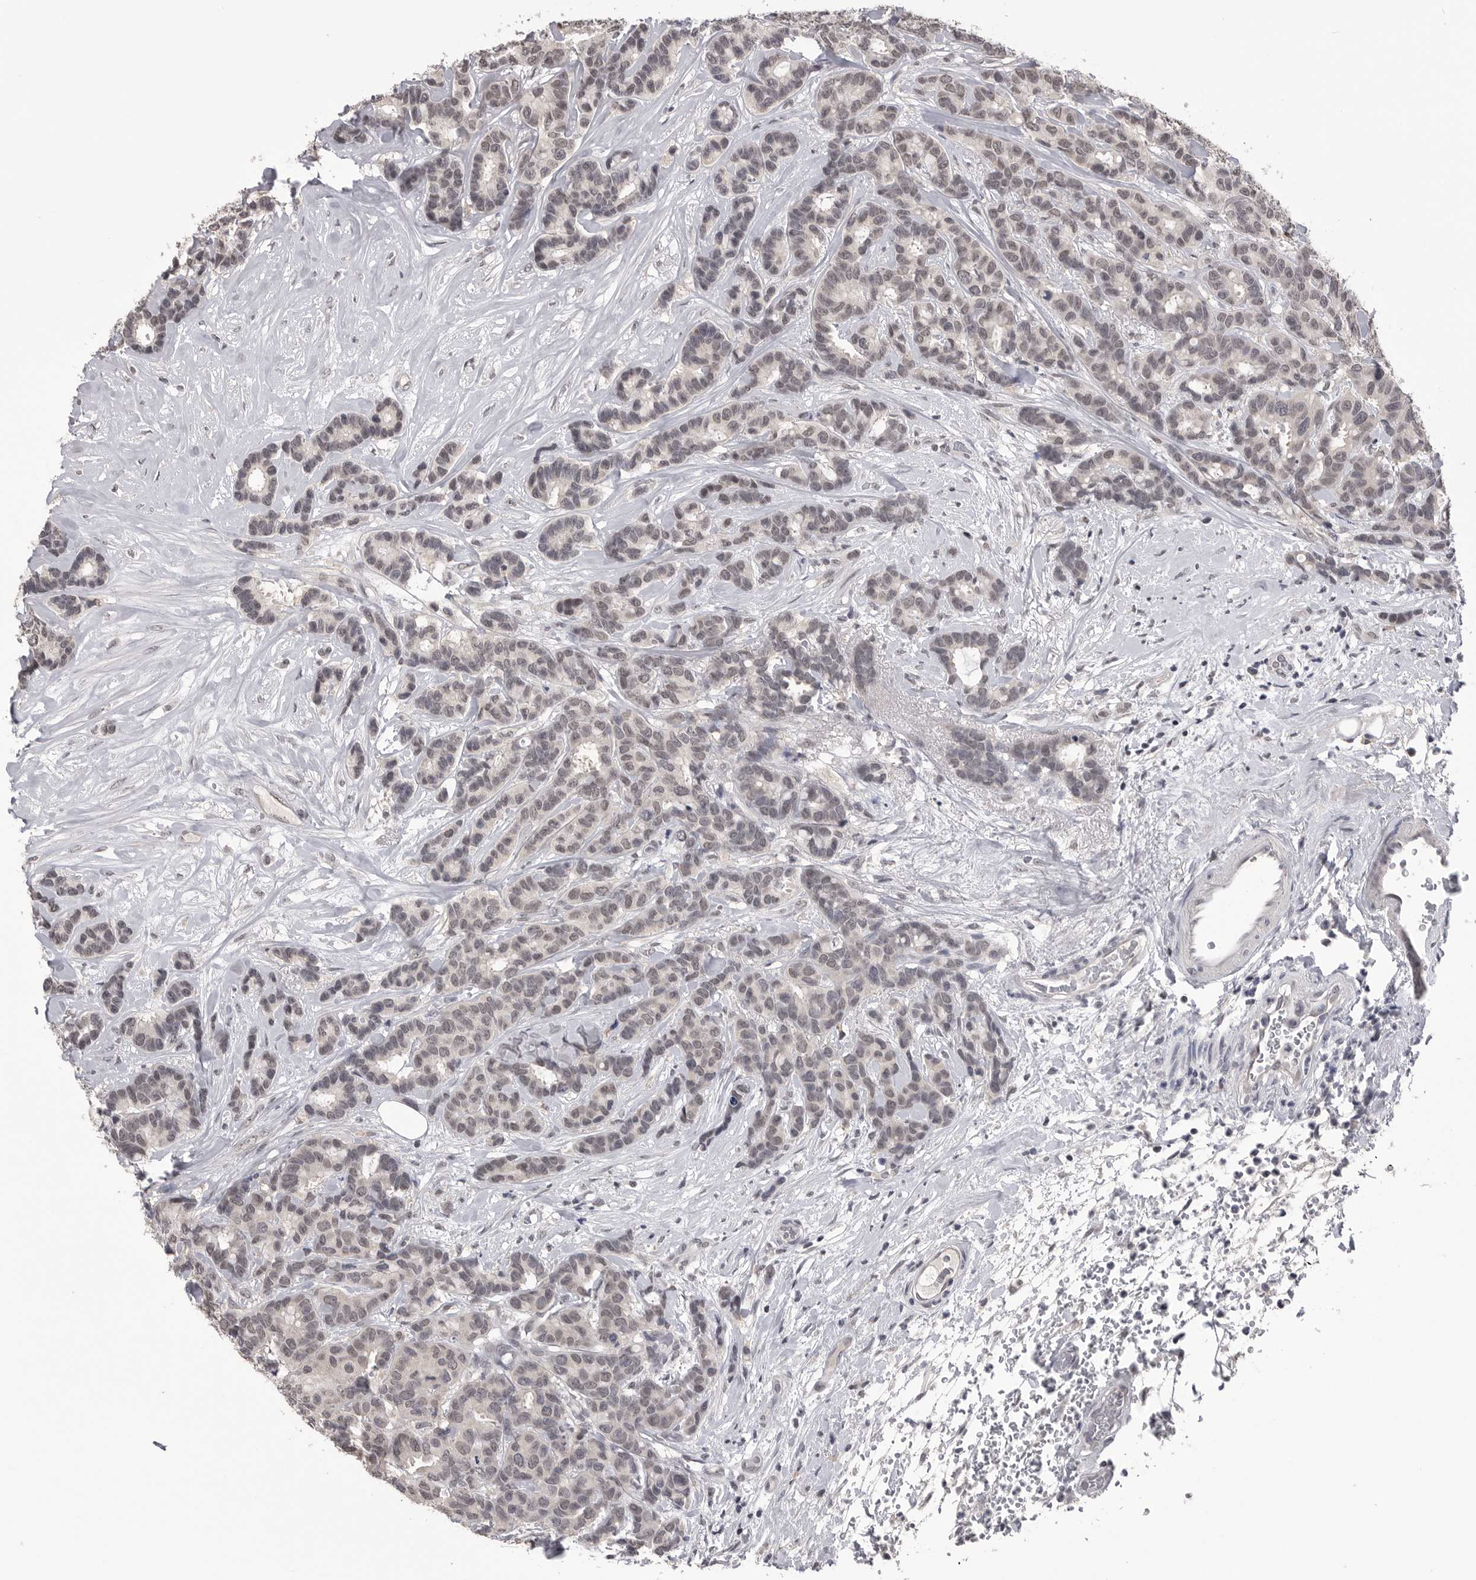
{"staining": {"intensity": "weak", "quantity": ">75%", "location": "nuclear"}, "tissue": "breast cancer", "cell_type": "Tumor cells", "image_type": "cancer", "snomed": [{"axis": "morphology", "description": "Duct carcinoma"}, {"axis": "topography", "description": "Breast"}], "caption": "A low amount of weak nuclear staining is identified in approximately >75% of tumor cells in breast cancer tissue.", "gene": "DLG2", "patient": {"sex": "female", "age": 87}}